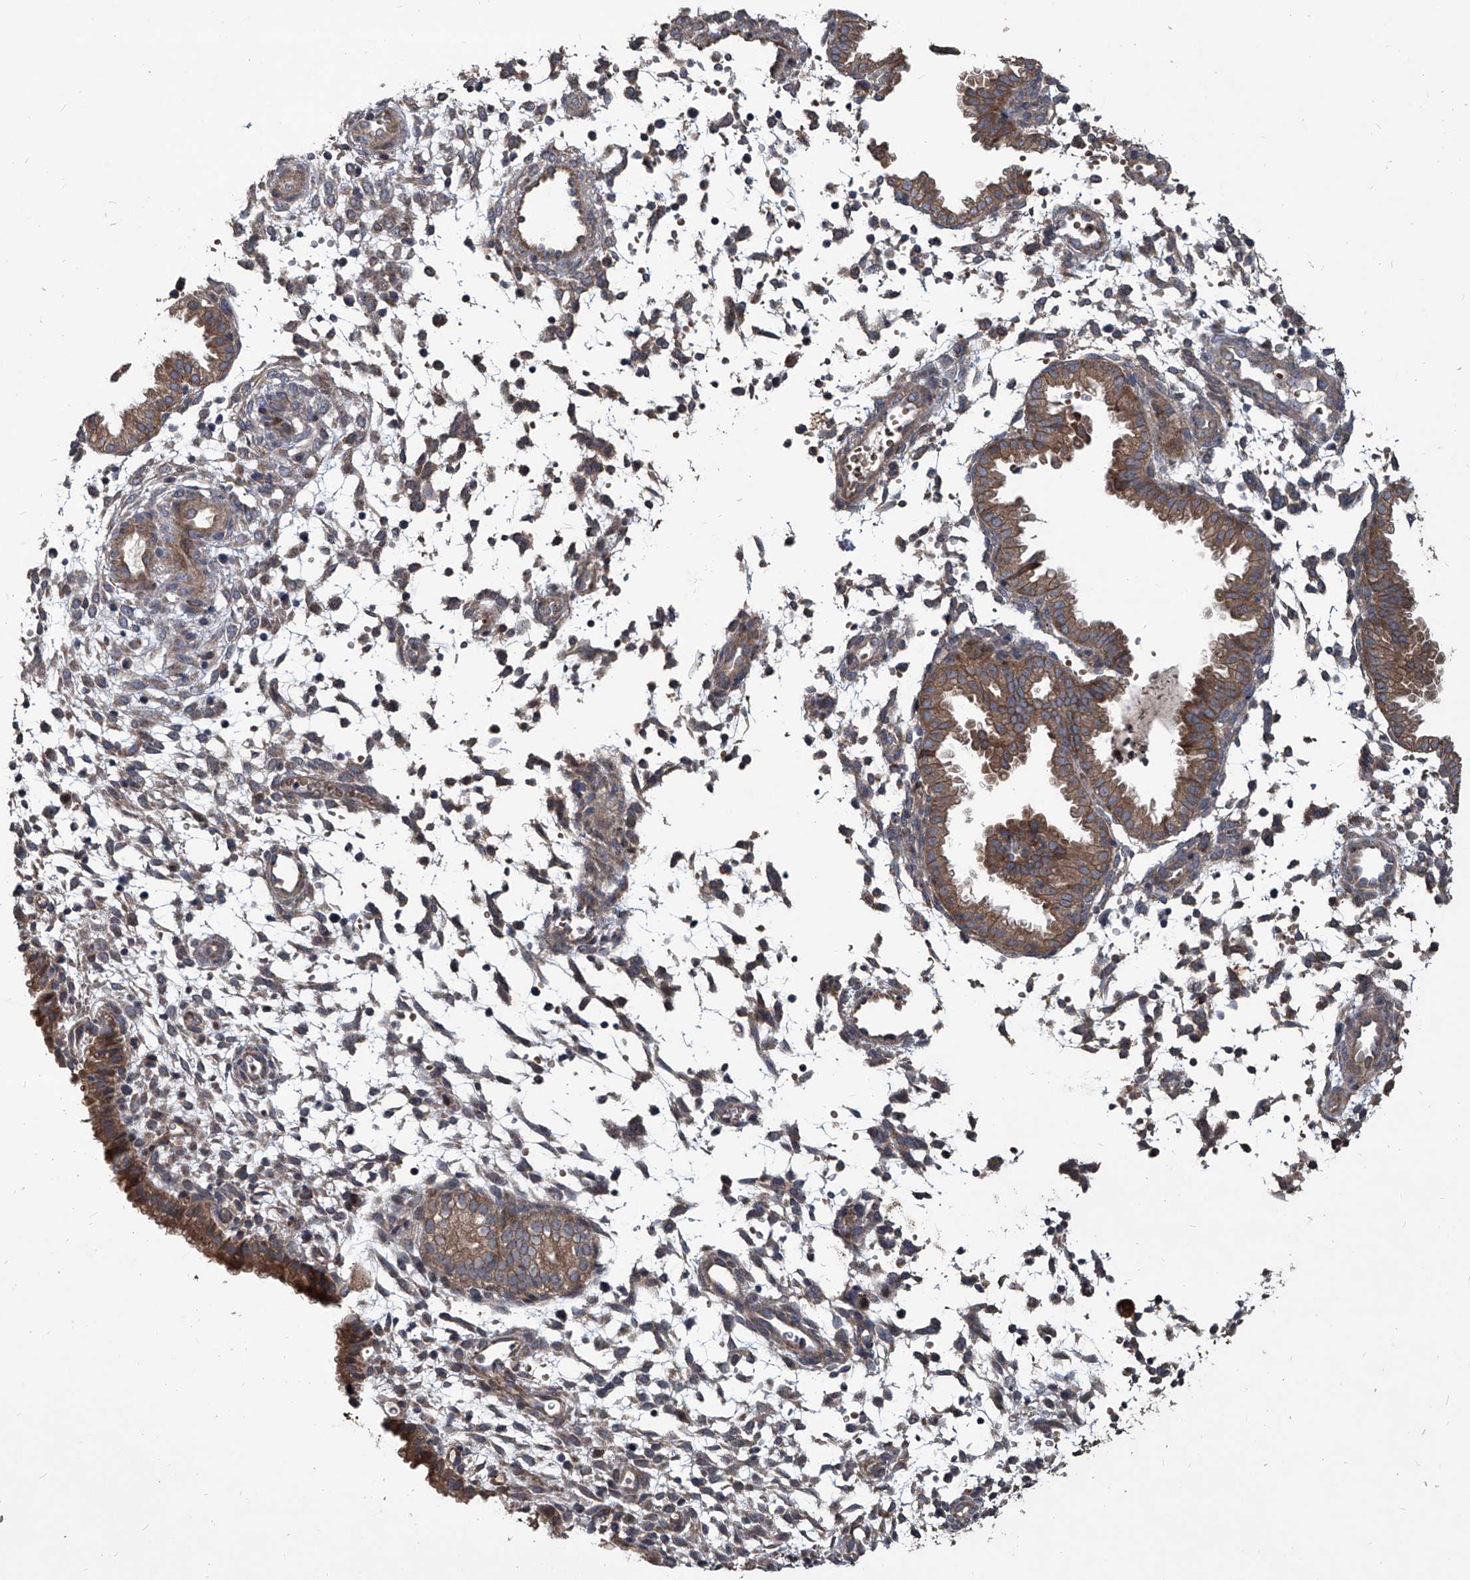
{"staining": {"intensity": "negative", "quantity": "none", "location": "none"}, "tissue": "endometrium", "cell_type": "Cells in endometrial stroma", "image_type": "normal", "snomed": [{"axis": "morphology", "description": "Normal tissue, NOS"}, {"axis": "topography", "description": "Endometrium"}], "caption": "Protein analysis of normal endometrium shows no significant expression in cells in endometrial stroma.", "gene": "EVA1C", "patient": {"sex": "female", "age": 33}}